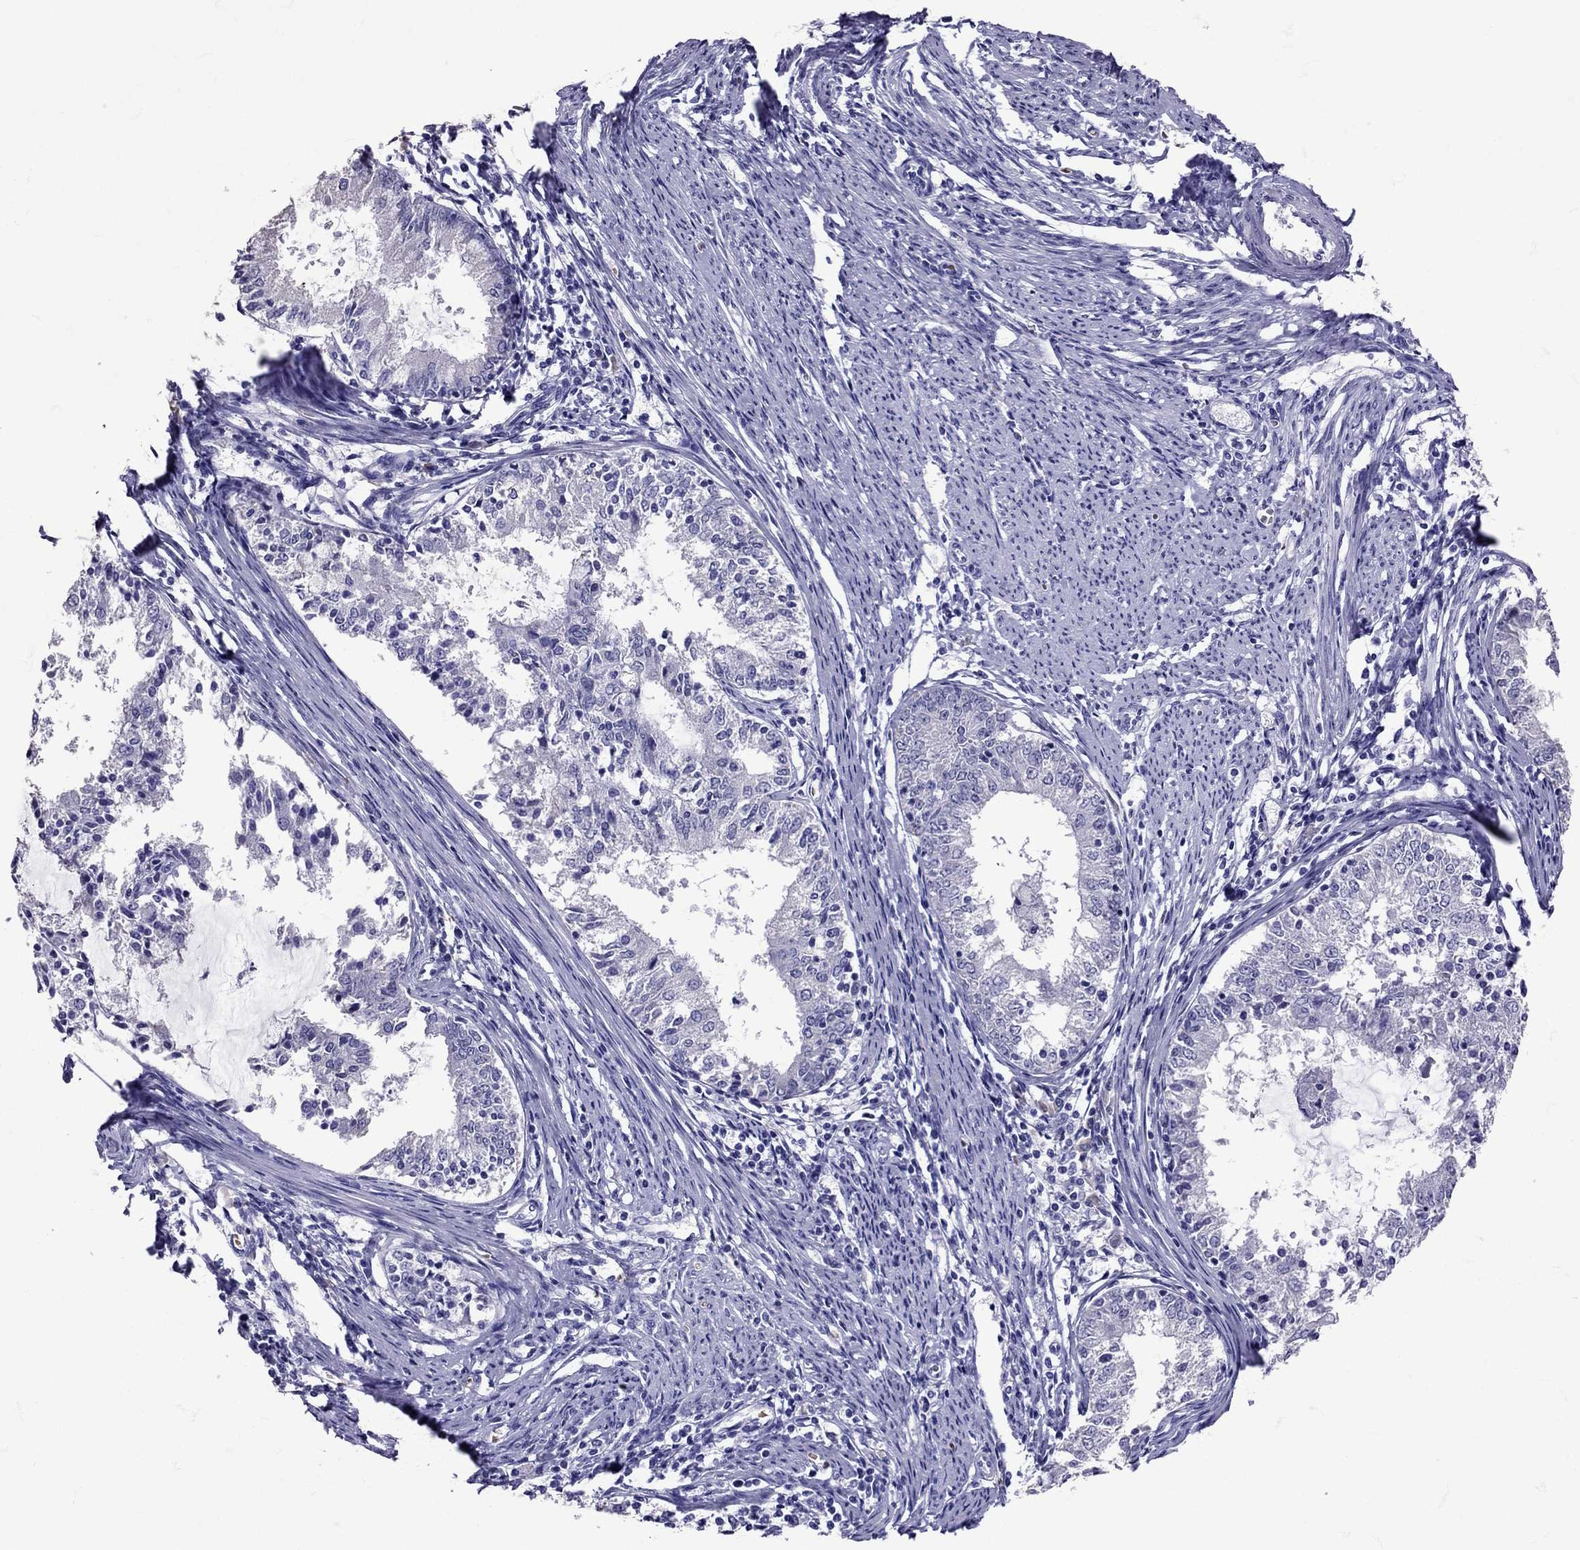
{"staining": {"intensity": "negative", "quantity": "none", "location": "none"}, "tissue": "endometrial cancer", "cell_type": "Tumor cells", "image_type": "cancer", "snomed": [{"axis": "morphology", "description": "Adenocarcinoma, NOS"}, {"axis": "topography", "description": "Endometrium"}], "caption": "High power microscopy micrograph of an IHC histopathology image of adenocarcinoma (endometrial), revealing no significant positivity in tumor cells.", "gene": "TBR1", "patient": {"sex": "female", "age": 57}}